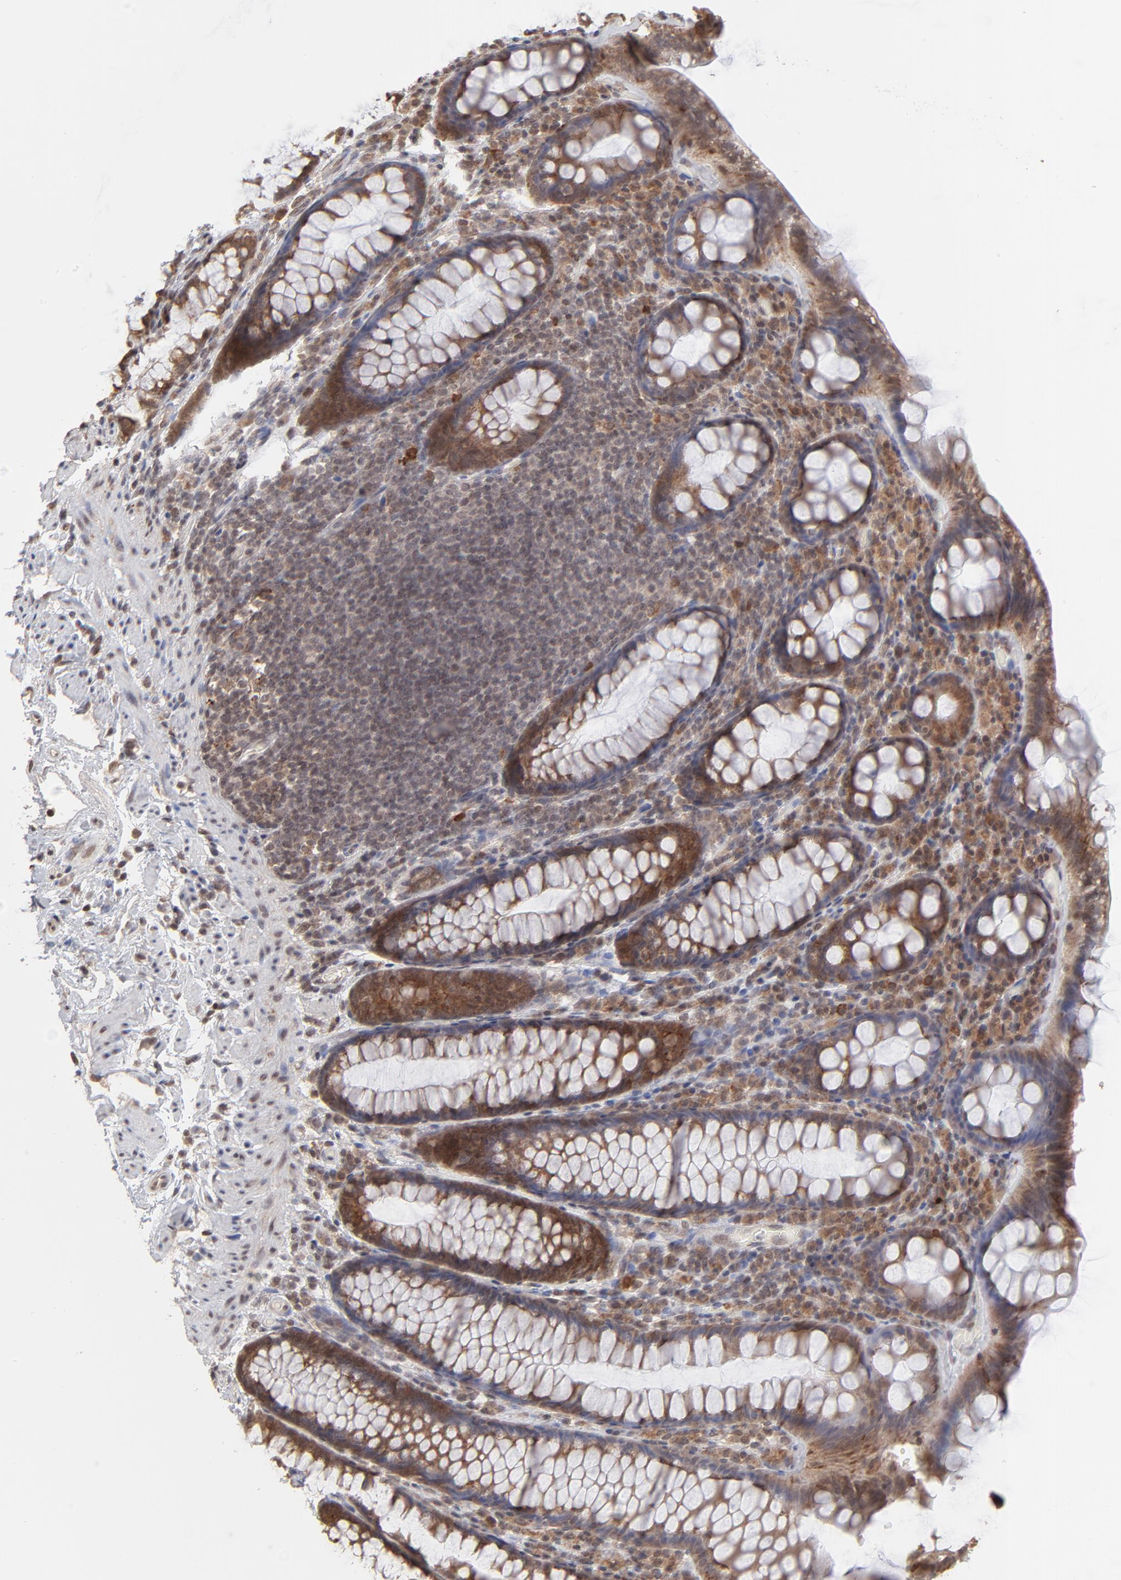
{"staining": {"intensity": "strong", "quantity": ">75%", "location": "cytoplasmic/membranous"}, "tissue": "rectum", "cell_type": "Glandular cells", "image_type": "normal", "snomed": [{"axis": "morphology", "description": "Normal tissue, NOS"}, {"axis": "topography", "description": "Rectum"}], "caption": "Rectum stained with immunohistochemistry reveals strong cytoplasmic/membranous expression in about >75% of glandular cells.", "gene": "ARIH1", "patient": {"sex": "male", "age": 92}}